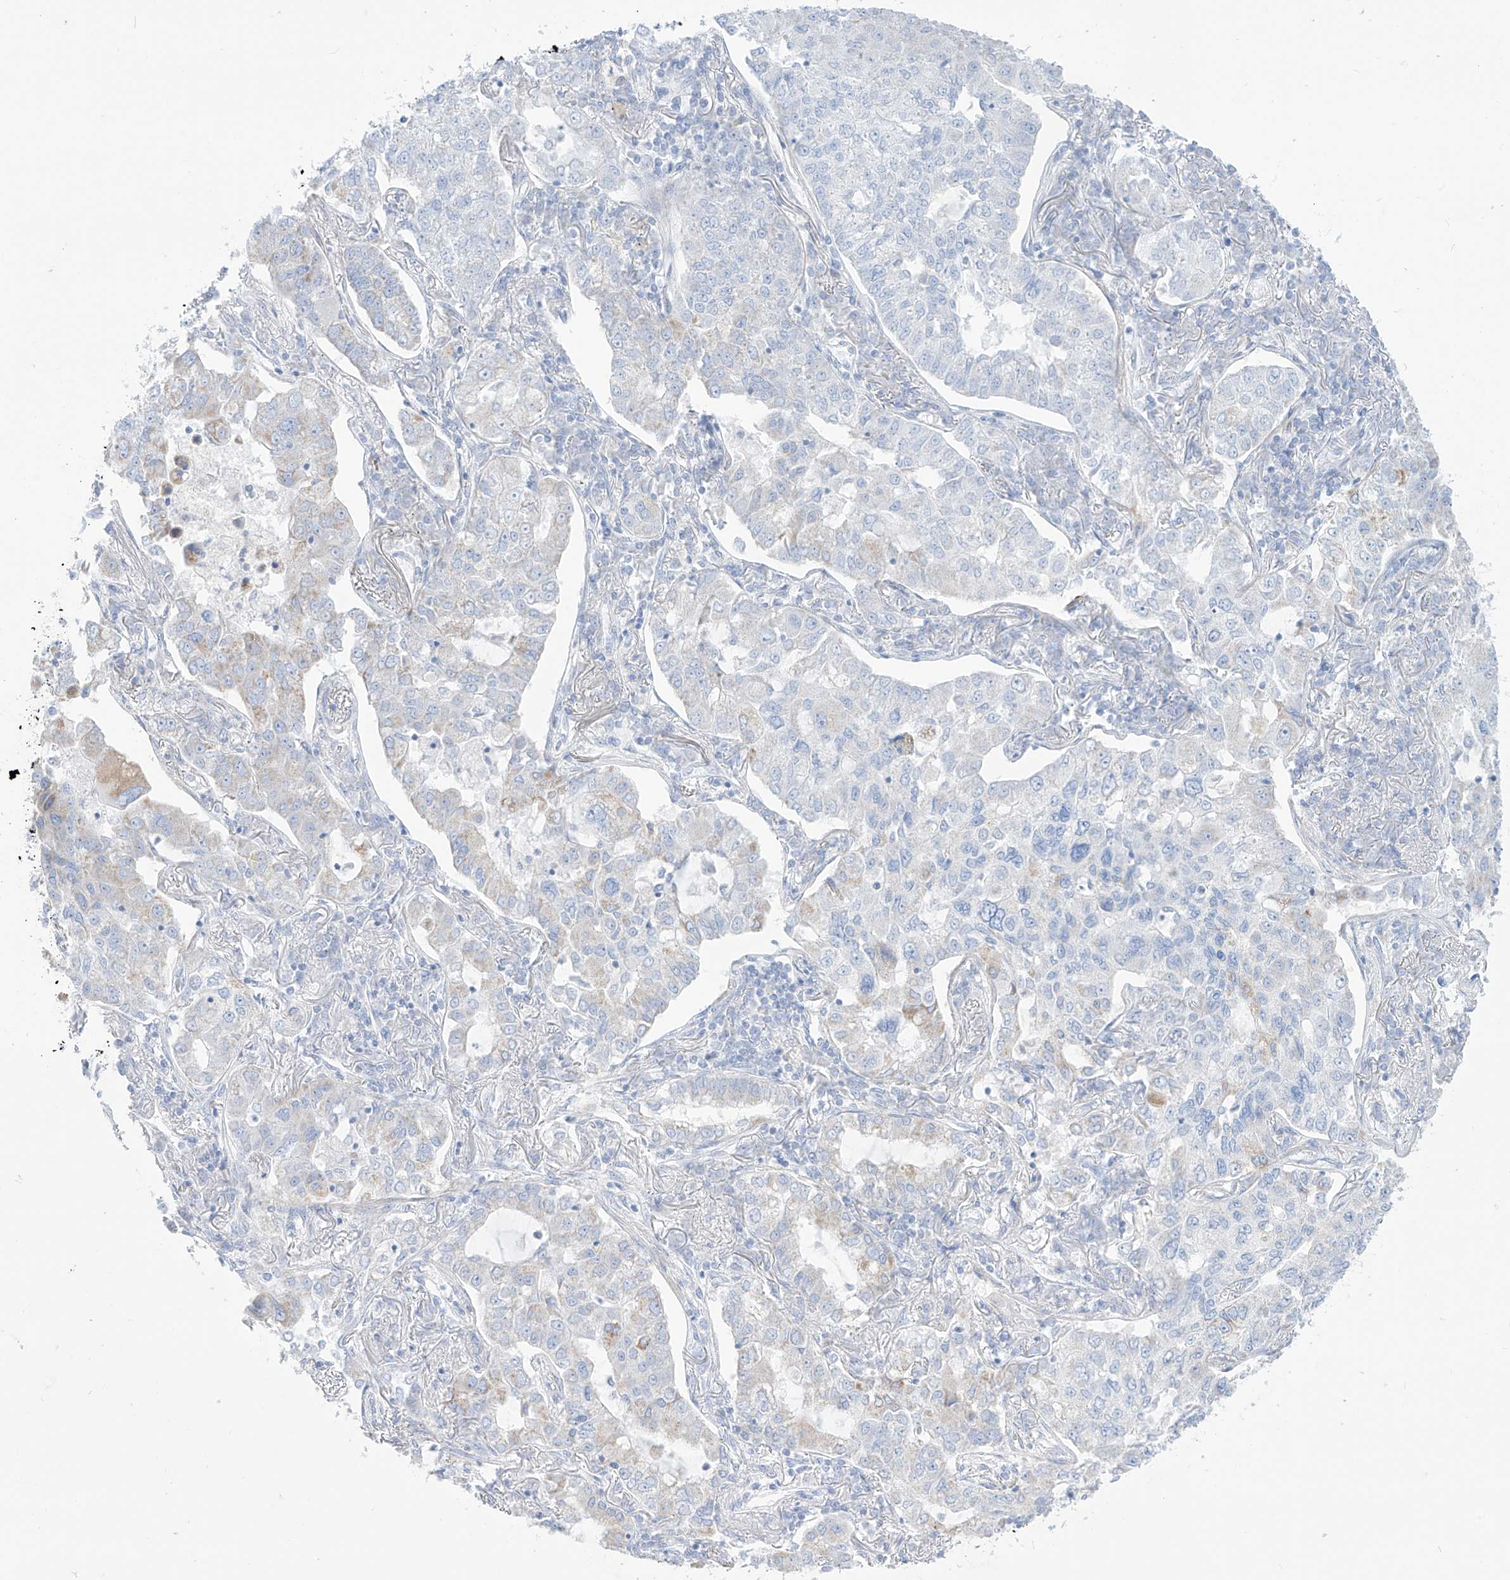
{"staining": {"intensity": "negative", "quantity": "none", "location": "none"}, "tissue": "lung cancer", "cell_type": "Tumor cells", "image_type": "cancer", "snomed": [{"axis": "morphology", "description": "Adenocarcinoma, NOS"}, {"axis": "topography", "description": "Lung"}], "caption": "IHC micrograph of human lung cancer (adenocarcinoma) stained for a protein (brown), which exhibits no positivity in tumor cells. Nuclei are stained in blue.", "gene": "SLC26A3", "patient": {"sex": "male", "age": 49}}